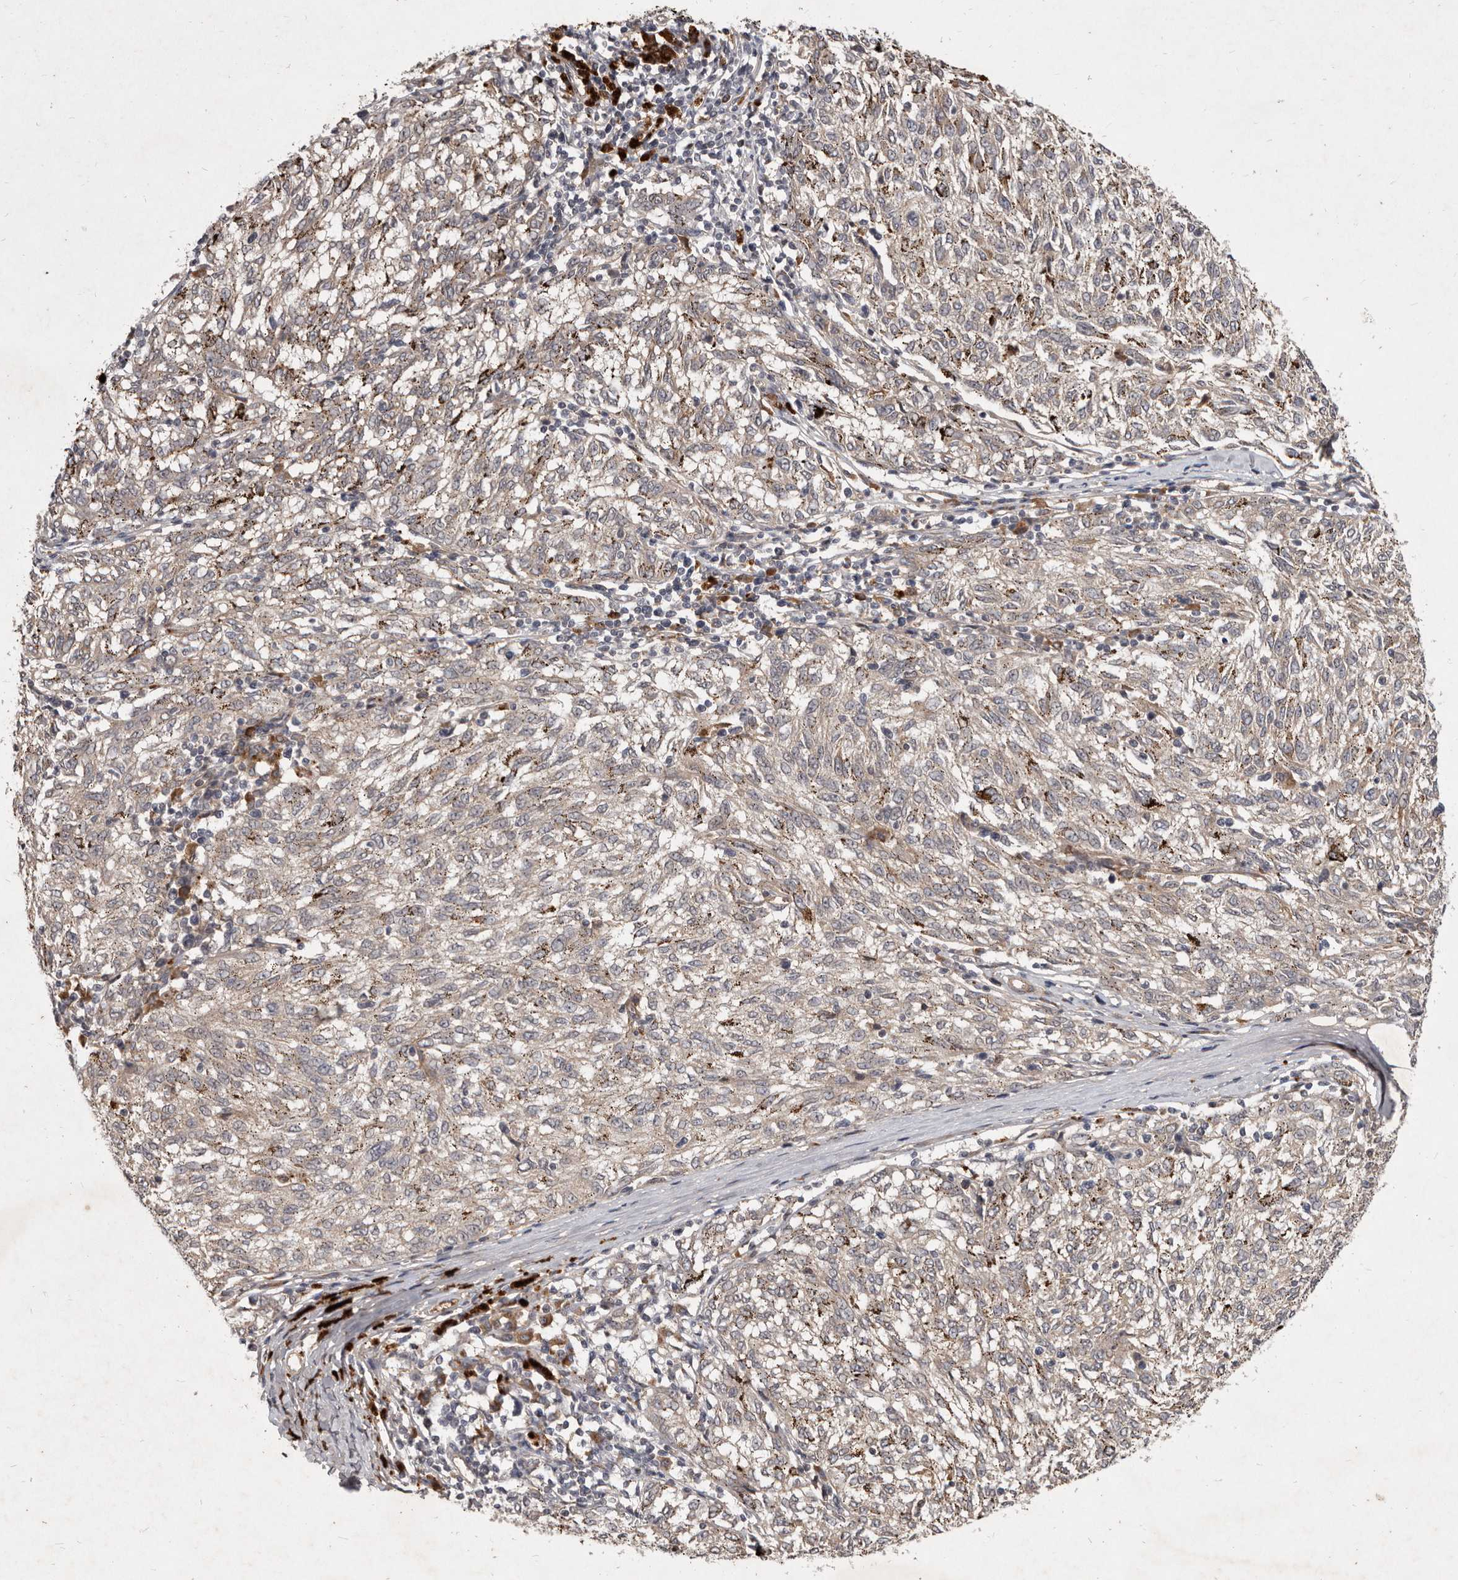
{"staining": {"intensity": "weak", "quantity": "25%-75%", "location": "cytoplasmic/membranous"}, "tissue": "melanoma", "cell_type": "Tumor cells", "image_type": "cancer", "snomed": [{"axis": "morphology", "description": "Malignant melanoma, NOS"}, {"axis": "topography", "description": "Skin"}], "caption": "Melanoma stained for a protein reveals weak cytoplasmic/membranous positivity in tumor cells.", "gene": "DNAJC28", "patient": {"sex": "female", "age": 72}}